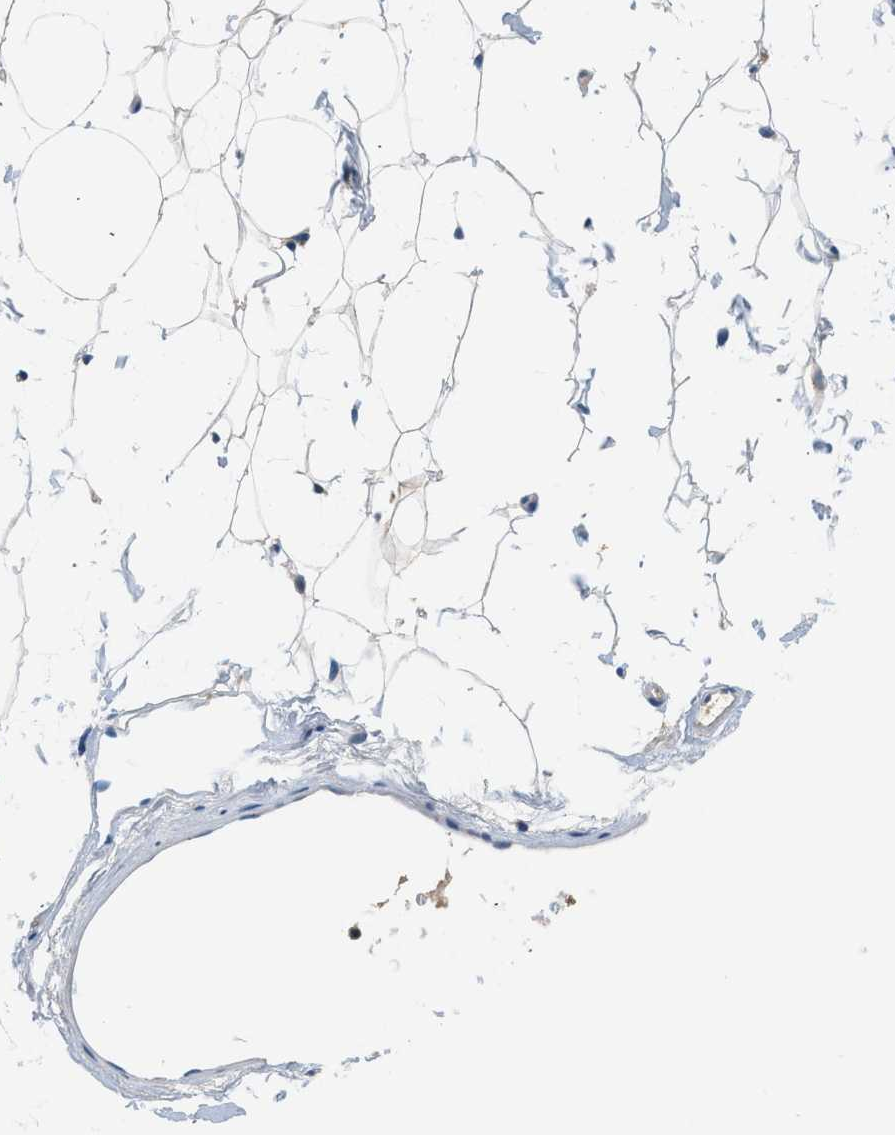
{"staining": {"intensity": "negative", "quantity": "none", "location": "none"}, "tissue": "adipose tissue", "cell_type": "Adipocytes", "image_type": "normal", "snomed": [{"axis": "morphology", "description": "Normal tissue, NOS"}, {"axis": "topography", "description": "Breast"}, {"axis": "topography", "description": "Soft tissue"}], "caption": "A high-resolution histopathology image shows immunohistochemistry staining of benign adipose tissue, which reveals no significant positivity in adipocytes.", "gene": "SLC35E1", "patient": {"sex": "female", "age": 75}}